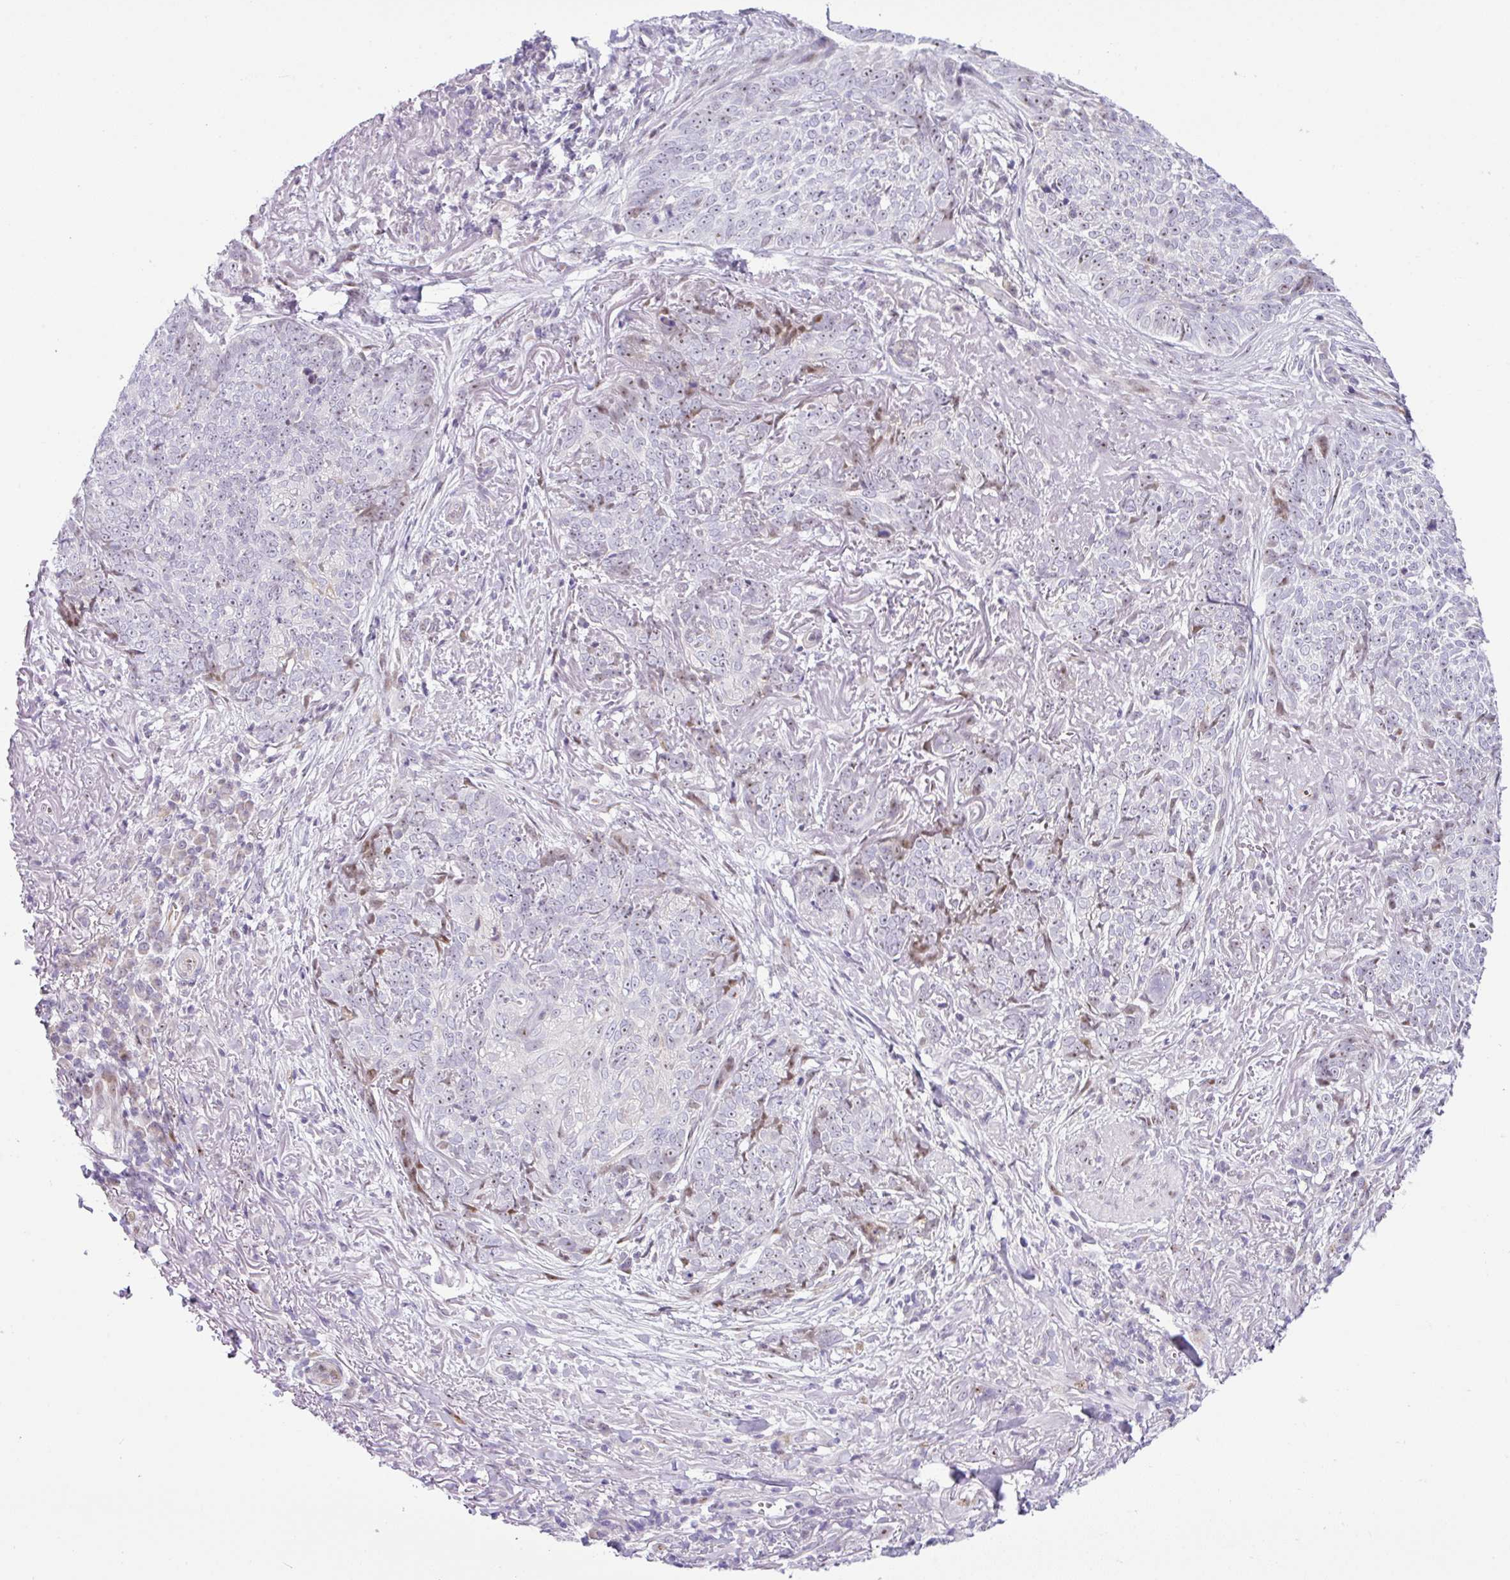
{"staining": {"intensity": "moderate", "quantity": "<25%", "location": "nuclear"}, "tissue": "skin cancer", "cell_type": "Tumor cells", "image_type": "cancer", "snomed": [{"axis": "morphology", "description": "Basal cell carcinoma"}, {"axis": "topography", "description": "Skin"}, {"axis": "topography", "description": "Skin of face"}], "caption": "The histopathology image exhibits a brown stain indicating the presence of a protein in the nuclear of tumor cells in skin cancer (basal cell carcinoma).", "gene": "NDUFB2", "patient": {"sex": "female", "age": 95}}